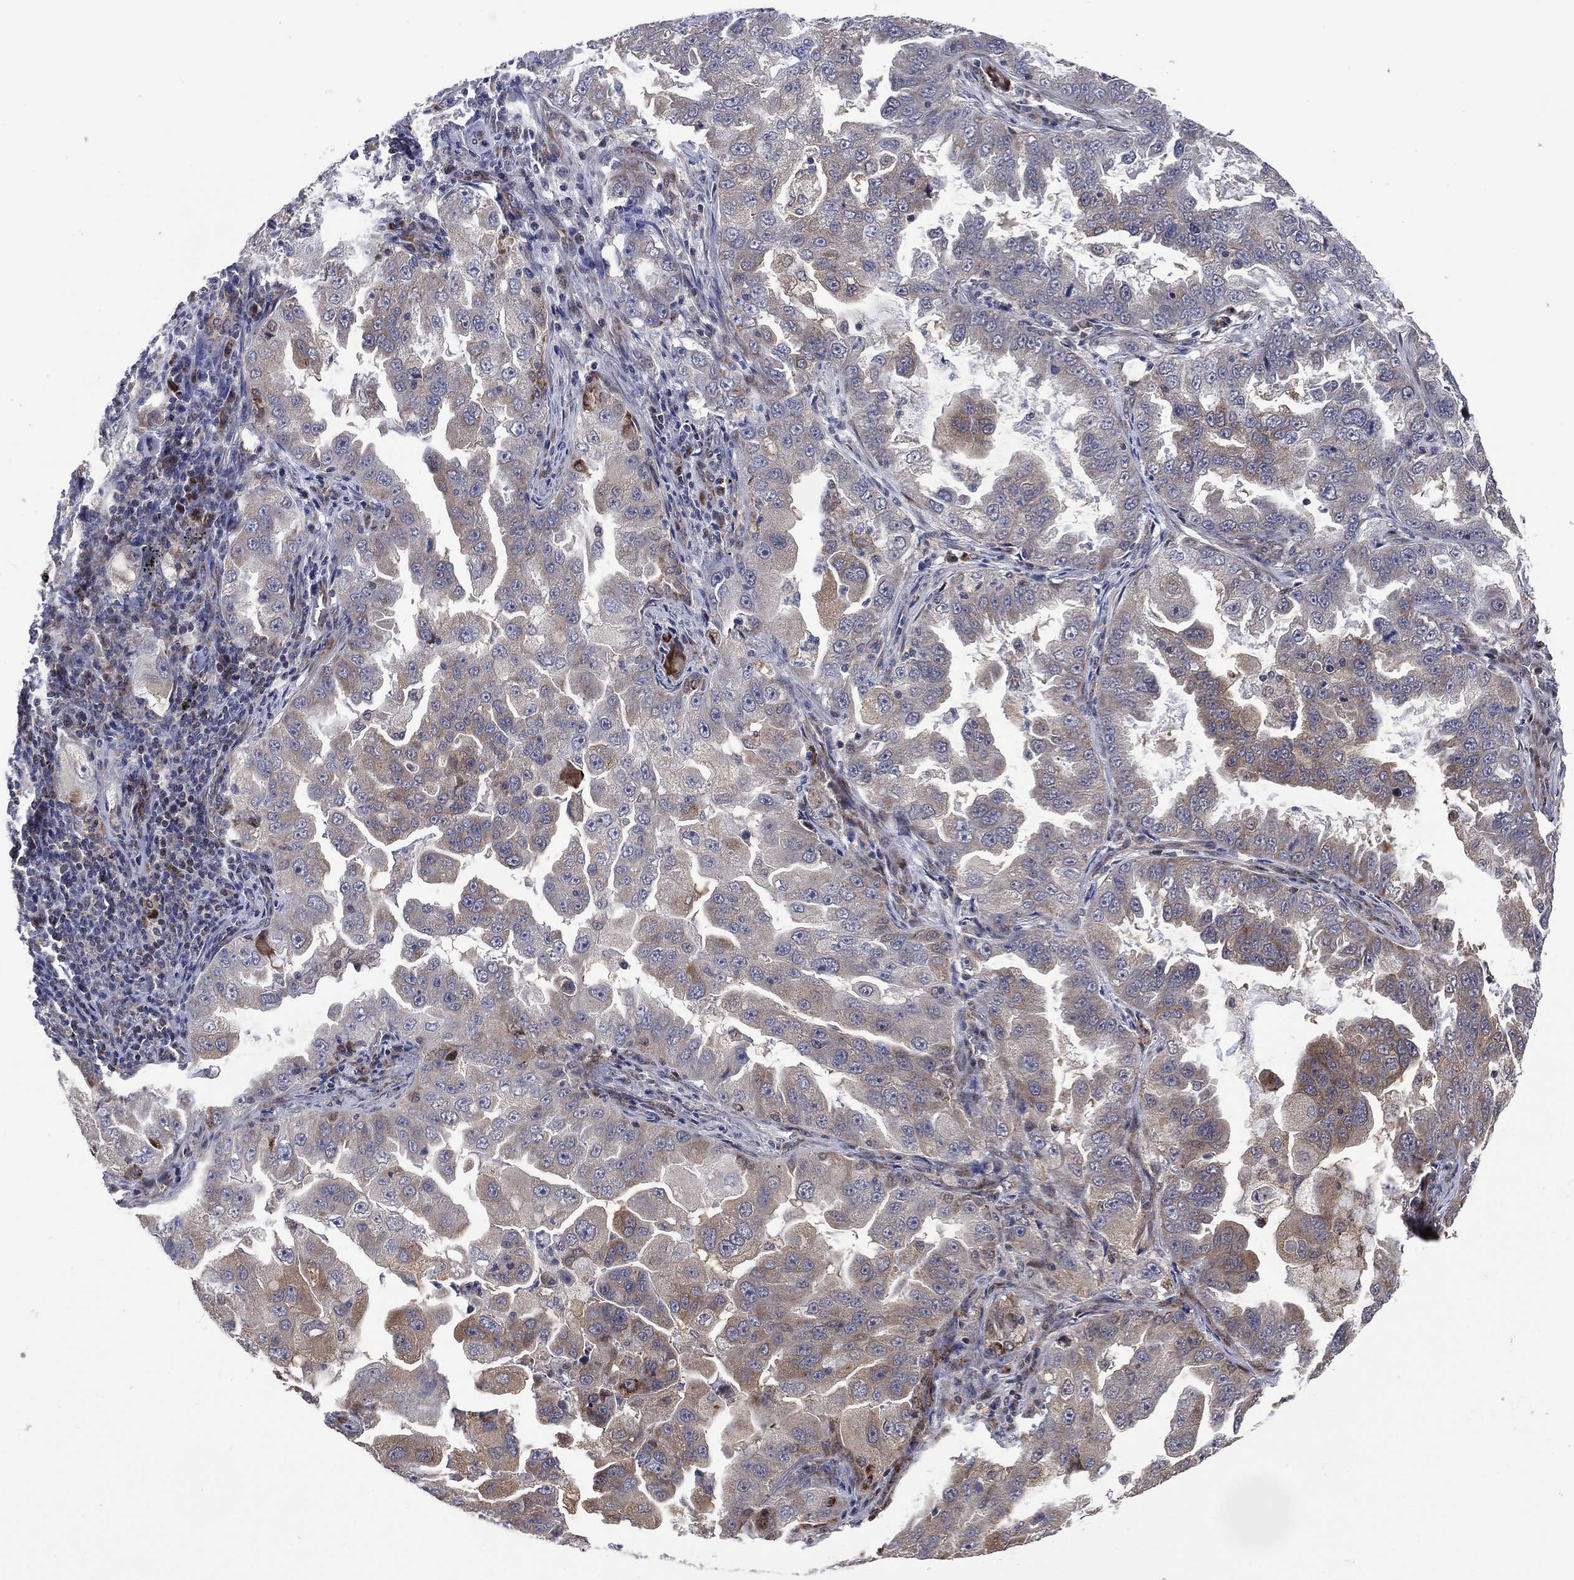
{"staining": {"intensity": "negative", "quantity": "none", "location": "none"}, "tissue": "lung cancer", "cell_type": "Tumor cells", "image_type": "cancer", "snomed": [{"axis": "morphology", "description": "Adenocarcinoma, NOS"}, {"axis": "topography", "description": "Lung"}], "caption": "Lung adenocarcinoma was stained to show a protein in brown. There is no significant positivity in tumor cells.", "gene": "HTD2", "patient": {"sex": "female", "age": 61}}